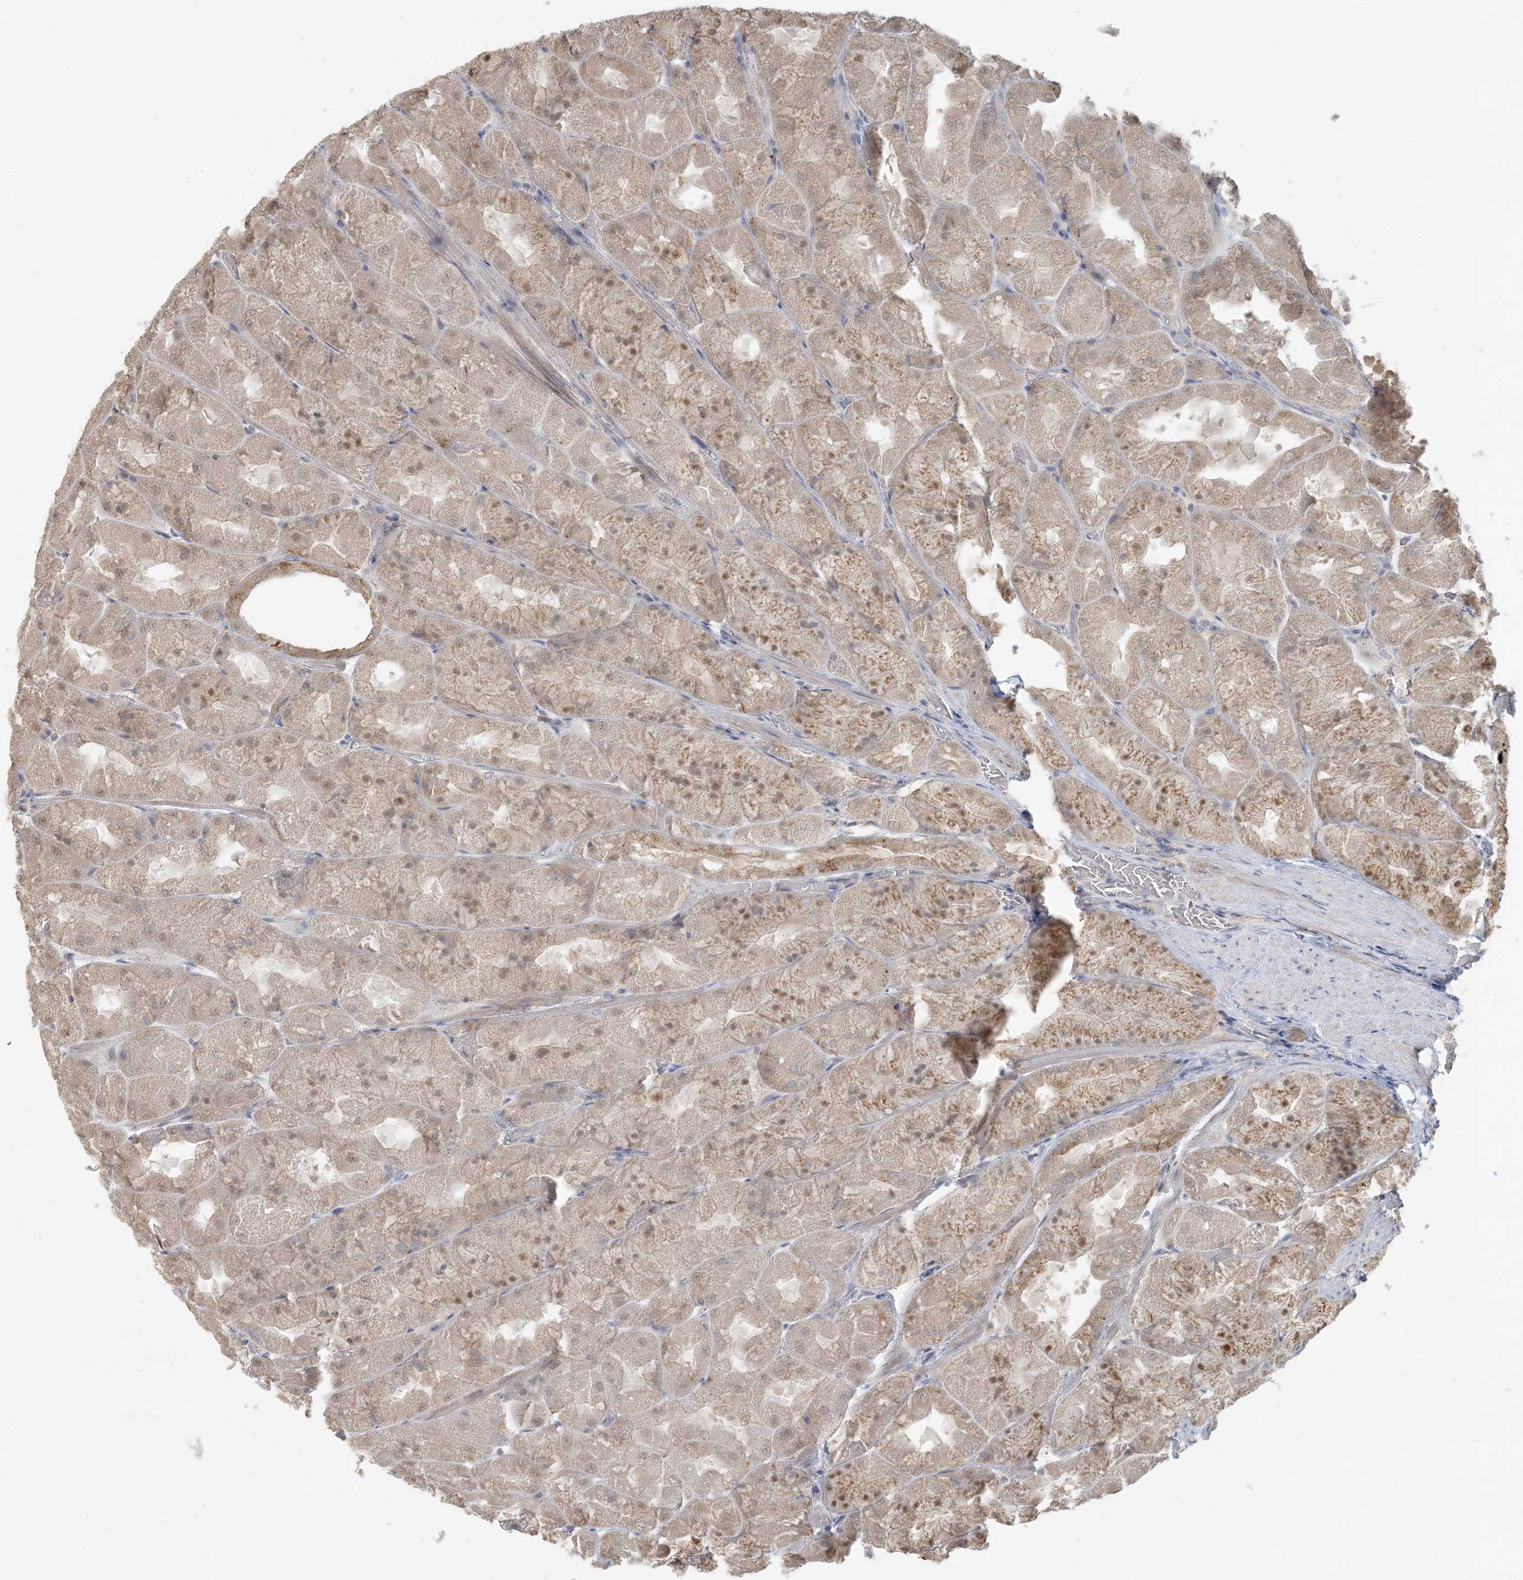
{"staining": {"intensity": "moderate", "quantity": ">75%", "location": "cytoplasmic/membranous,nuclear"}, "tissue": "stomach", "cell_type": "Glandular cells", "image_type": "normal", "snomed": [{"axis": "morphology", "description": "Normal tissue, NOS"}, {"axis": "topography", "description": "Stomach"}], "caption": "Glandular cells show moderate cytoplasmic/membranous,nuclear expression in approximately >75% of cells in unremarkable stomach.", "gene": "HACL1", "patient": {"sex": "female", "age": 61}}